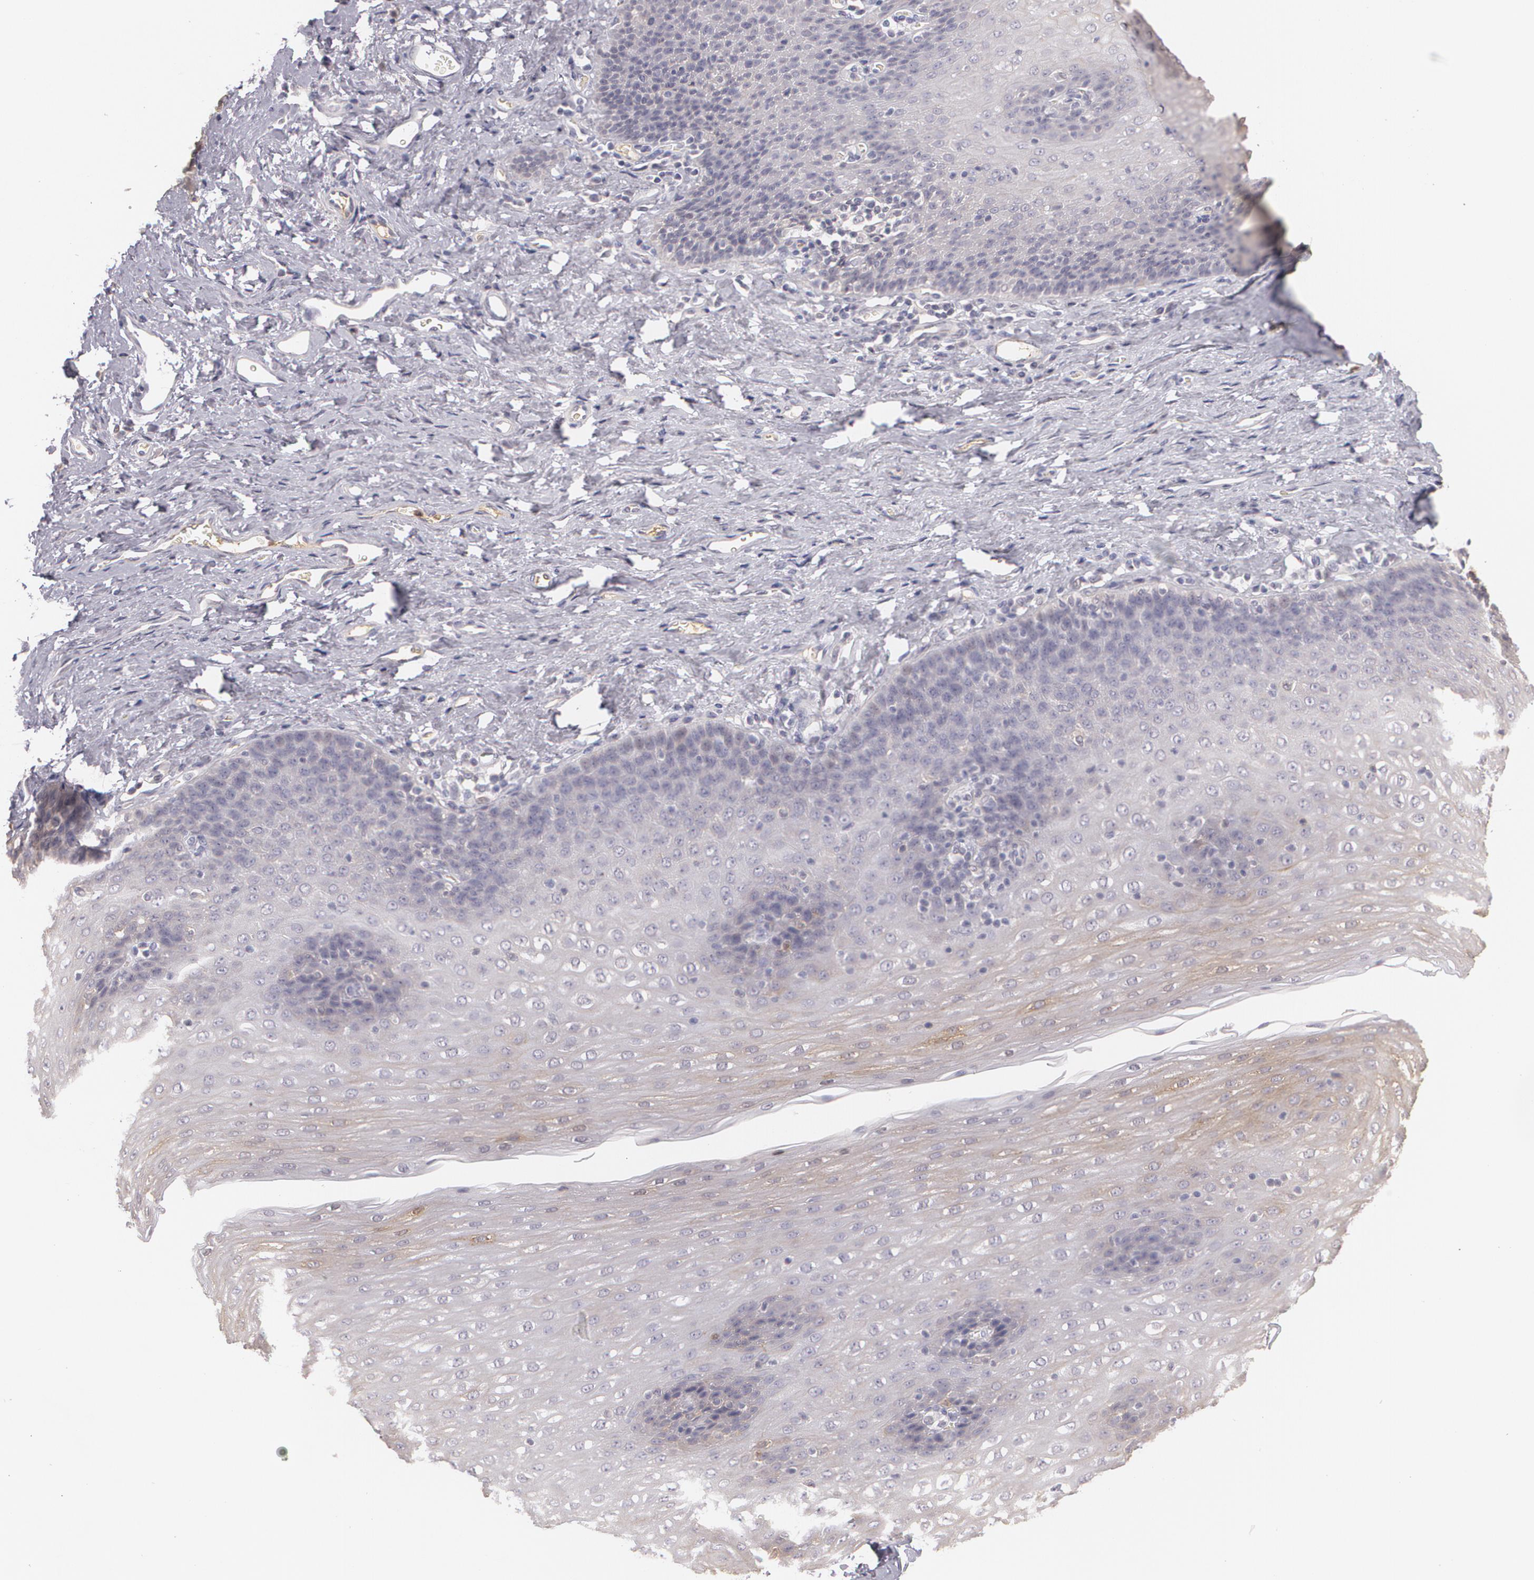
{"staining": {"intensity": "weak", "quantity": "25%-75%", "location": "cytoplasmic/membranous"}, "tissue": "esophagus", "cell_type": "Squamous epithelial cells", "image_type": "normal", "snomed": [{"axis": "morphology", "description": "Normal tissue, NOS"}, {"axis": "topography", "description": "Esophagus"}], "caption": "Protein expression by immunohistochemistry (IHC) reveals weak cytoplasmic/membranous staining in about 25%-75% of squamous epithelial cells in normal esophagus.", "gene": "LRG1", "patient": {"sex": "female", "age": 61}}